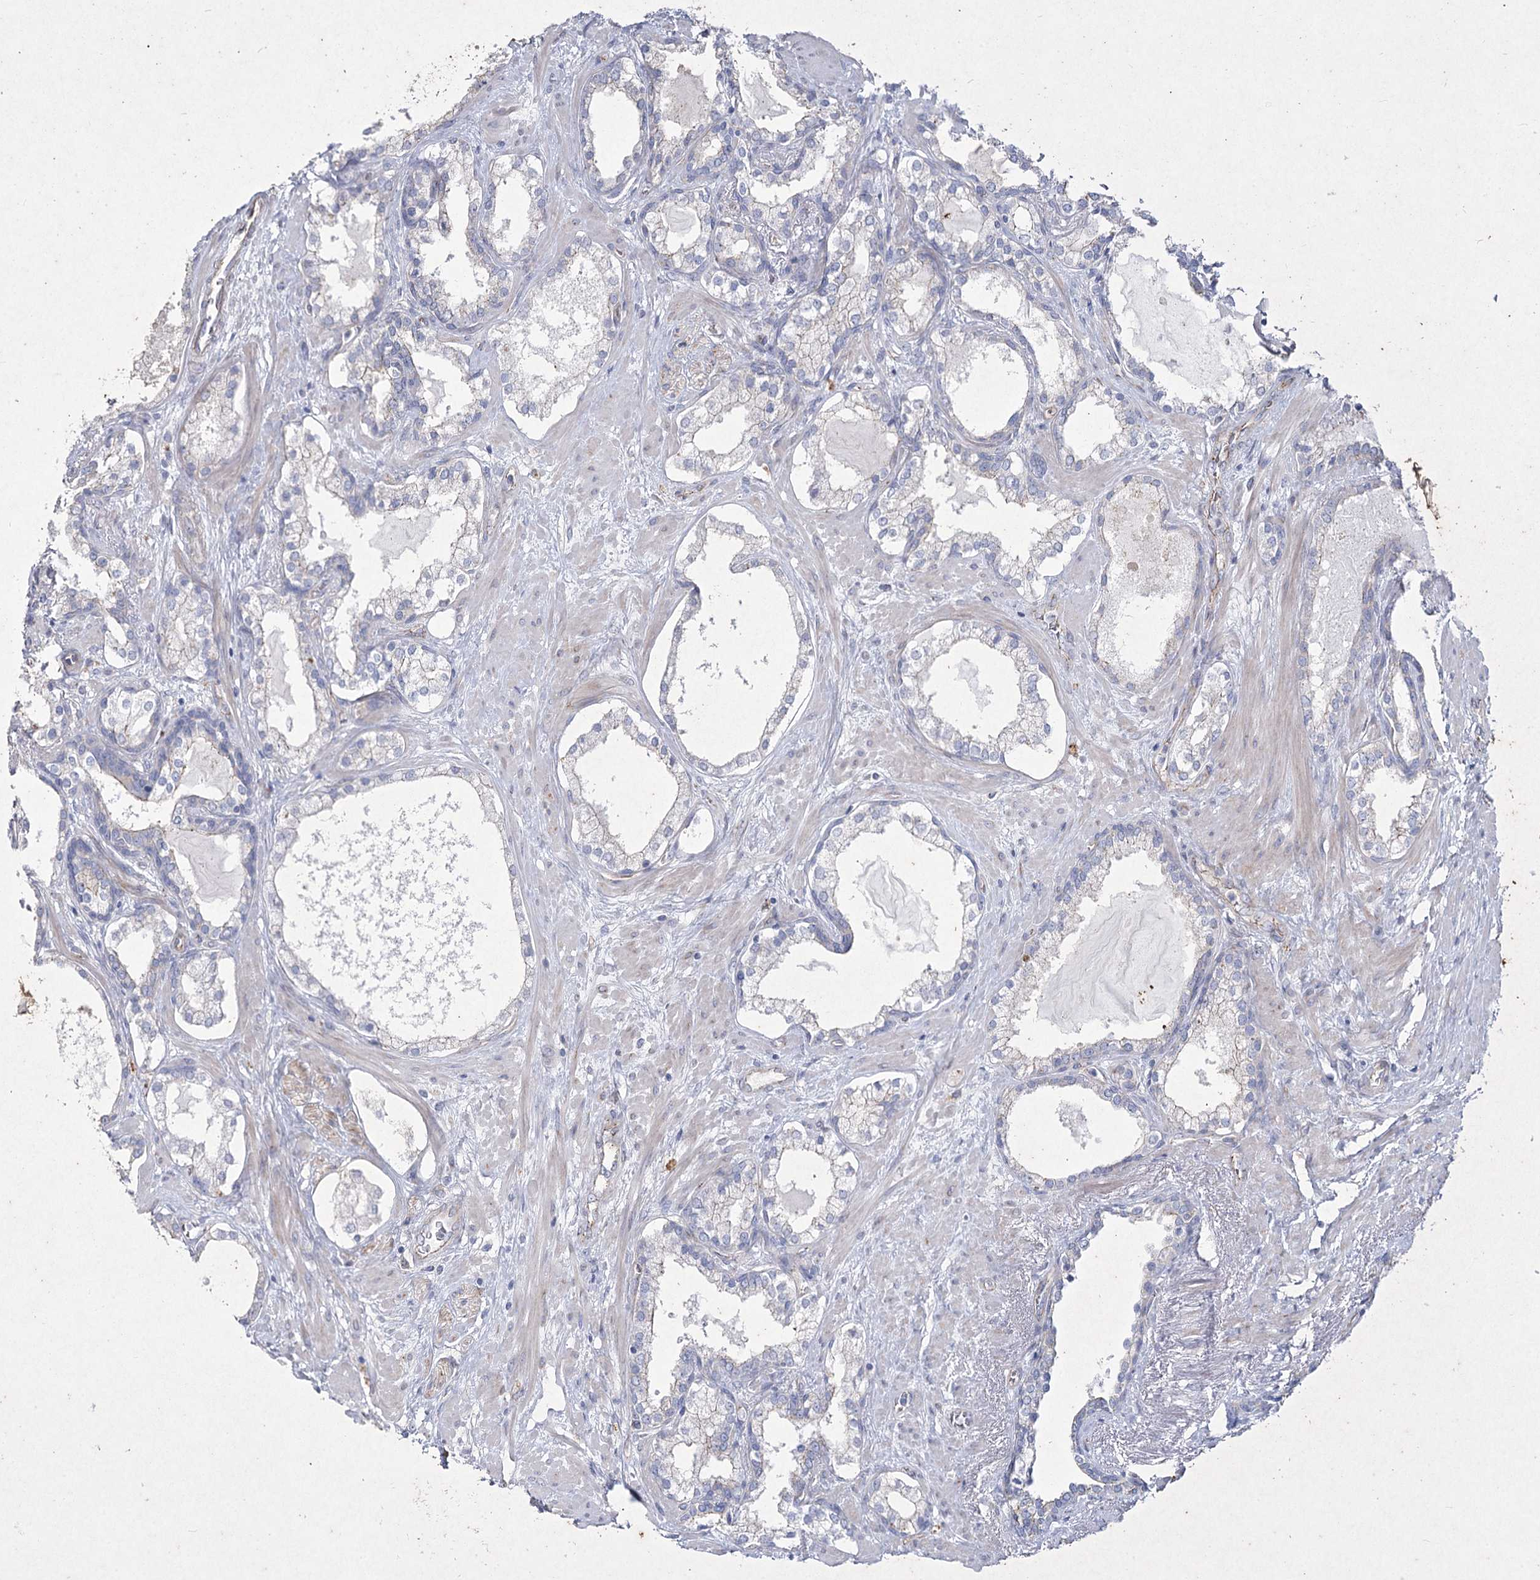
{"staining": {"intensity": "weak", "quantity": "<25%", "location": "cytoplasmic/membranous"}, "tissue": "prostate cancer", "cell_type": "Tumor cells", "image_type": "cancer", "snomed": [{"axis": "morphology", "description": "Adenocarcinoma, High grade"}, {"axis": "topography", "description": "Prostate"}], "caption": "The histopathology image displays no significant expression in tumor cells of prostate high-grade adenocarcinoma.", "gene": "LDLRAD3", "patient": {"sex": "male", "age": 58}}